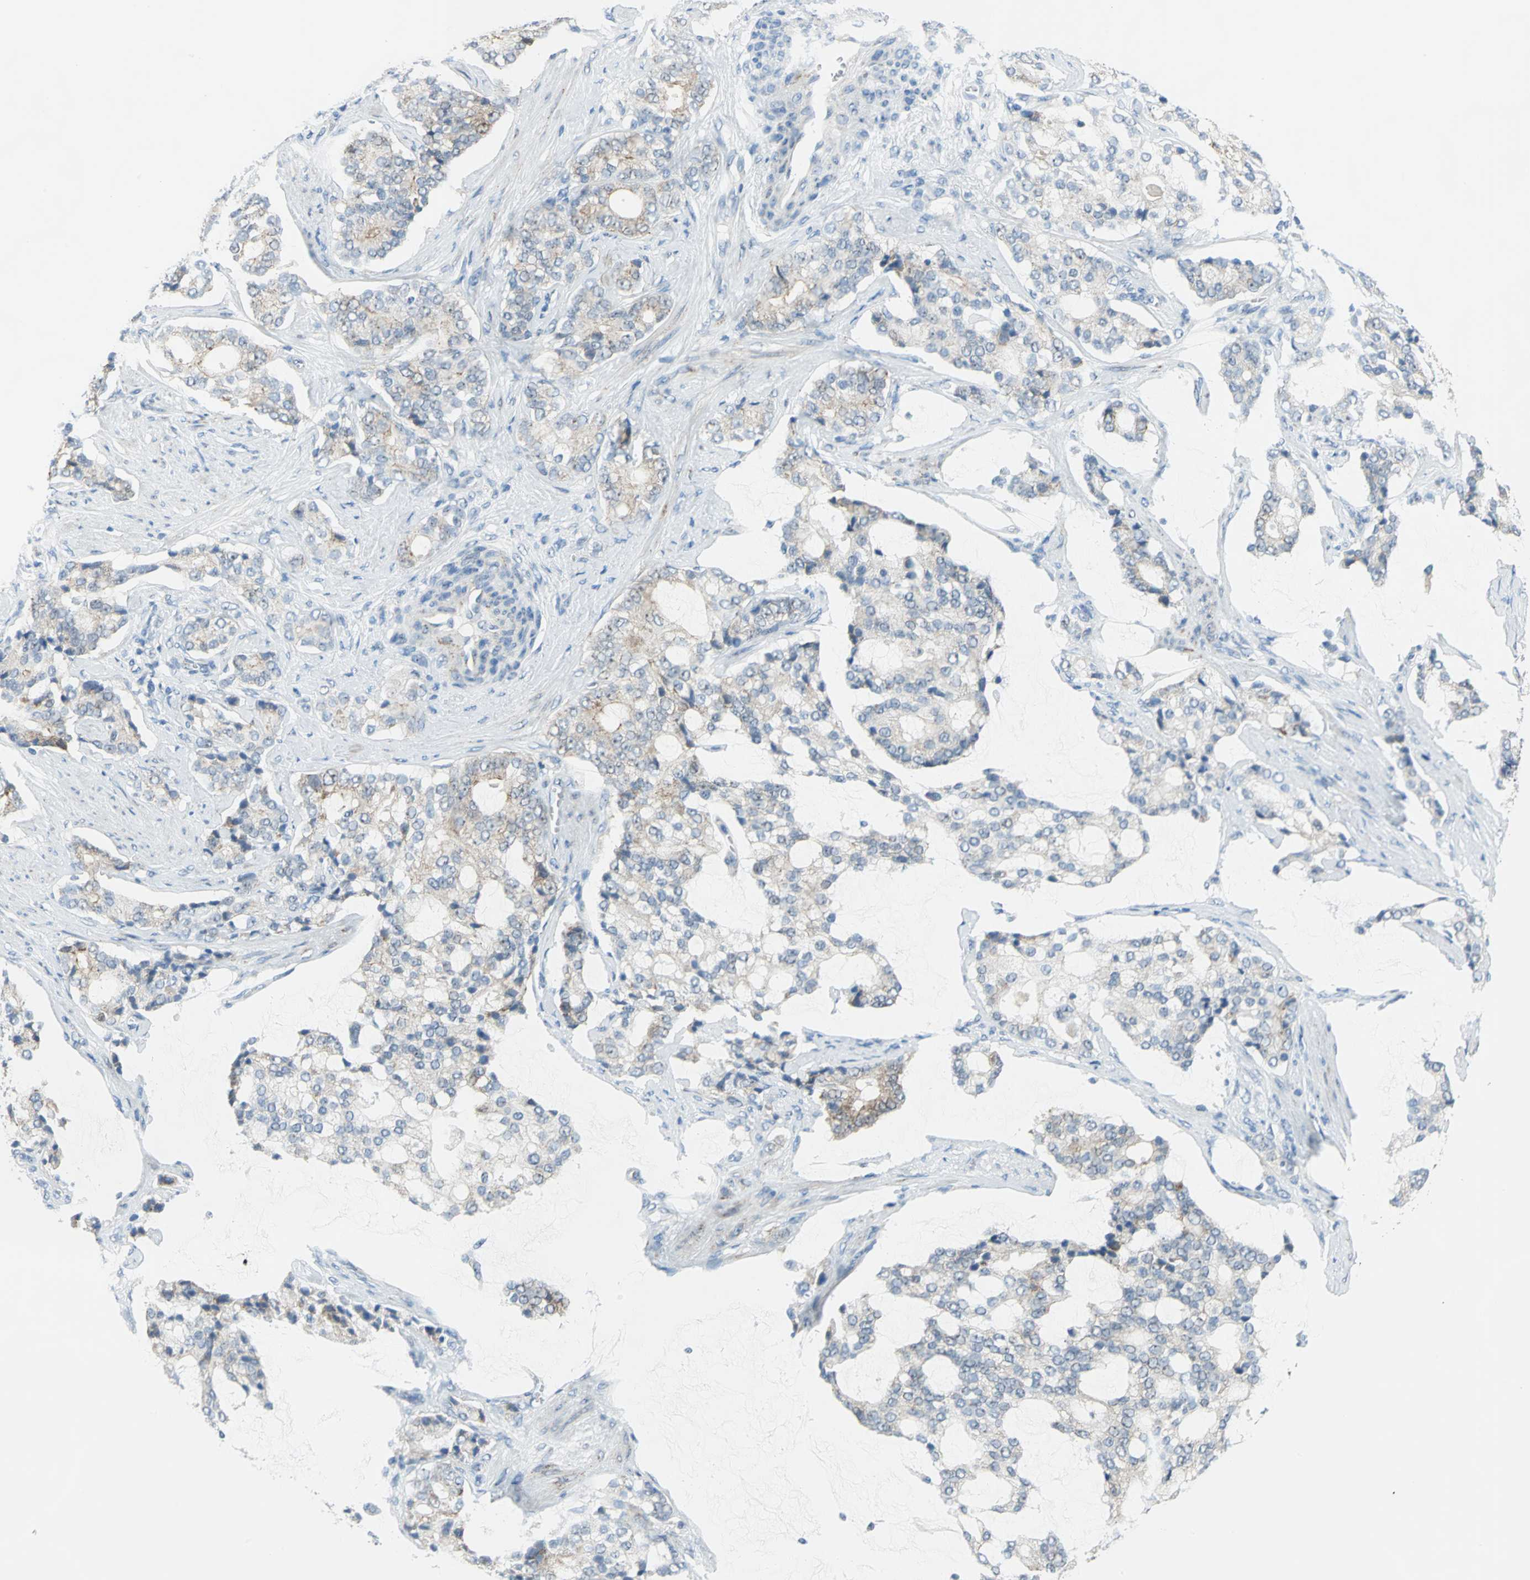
{"staining": {"intensity": "weak", "quantity": "25%-75%", "location": "cytoplasmic/membranous"}, "tissue": "prostate cancer", "cell_type": "Tumor cells", "image_type": "cancer", "snomed": [{"axis": "morphology", "description": "Adenocarcinoma, Low grade"}, {"axis": "topography", "description": "Prostate"}], "caption": "Brown immunohistochemical staining in prostate cancer displays weak cytoplasmic/membranous expression in approximately 25%-75% of tumor cells. The staining is performed using DAB brown chromogen to label protein expression. The nuclei are counter-stained blue using hematoxylin.", "gene": "MUC4", "patient": {"sex": "male", "age": 58}}